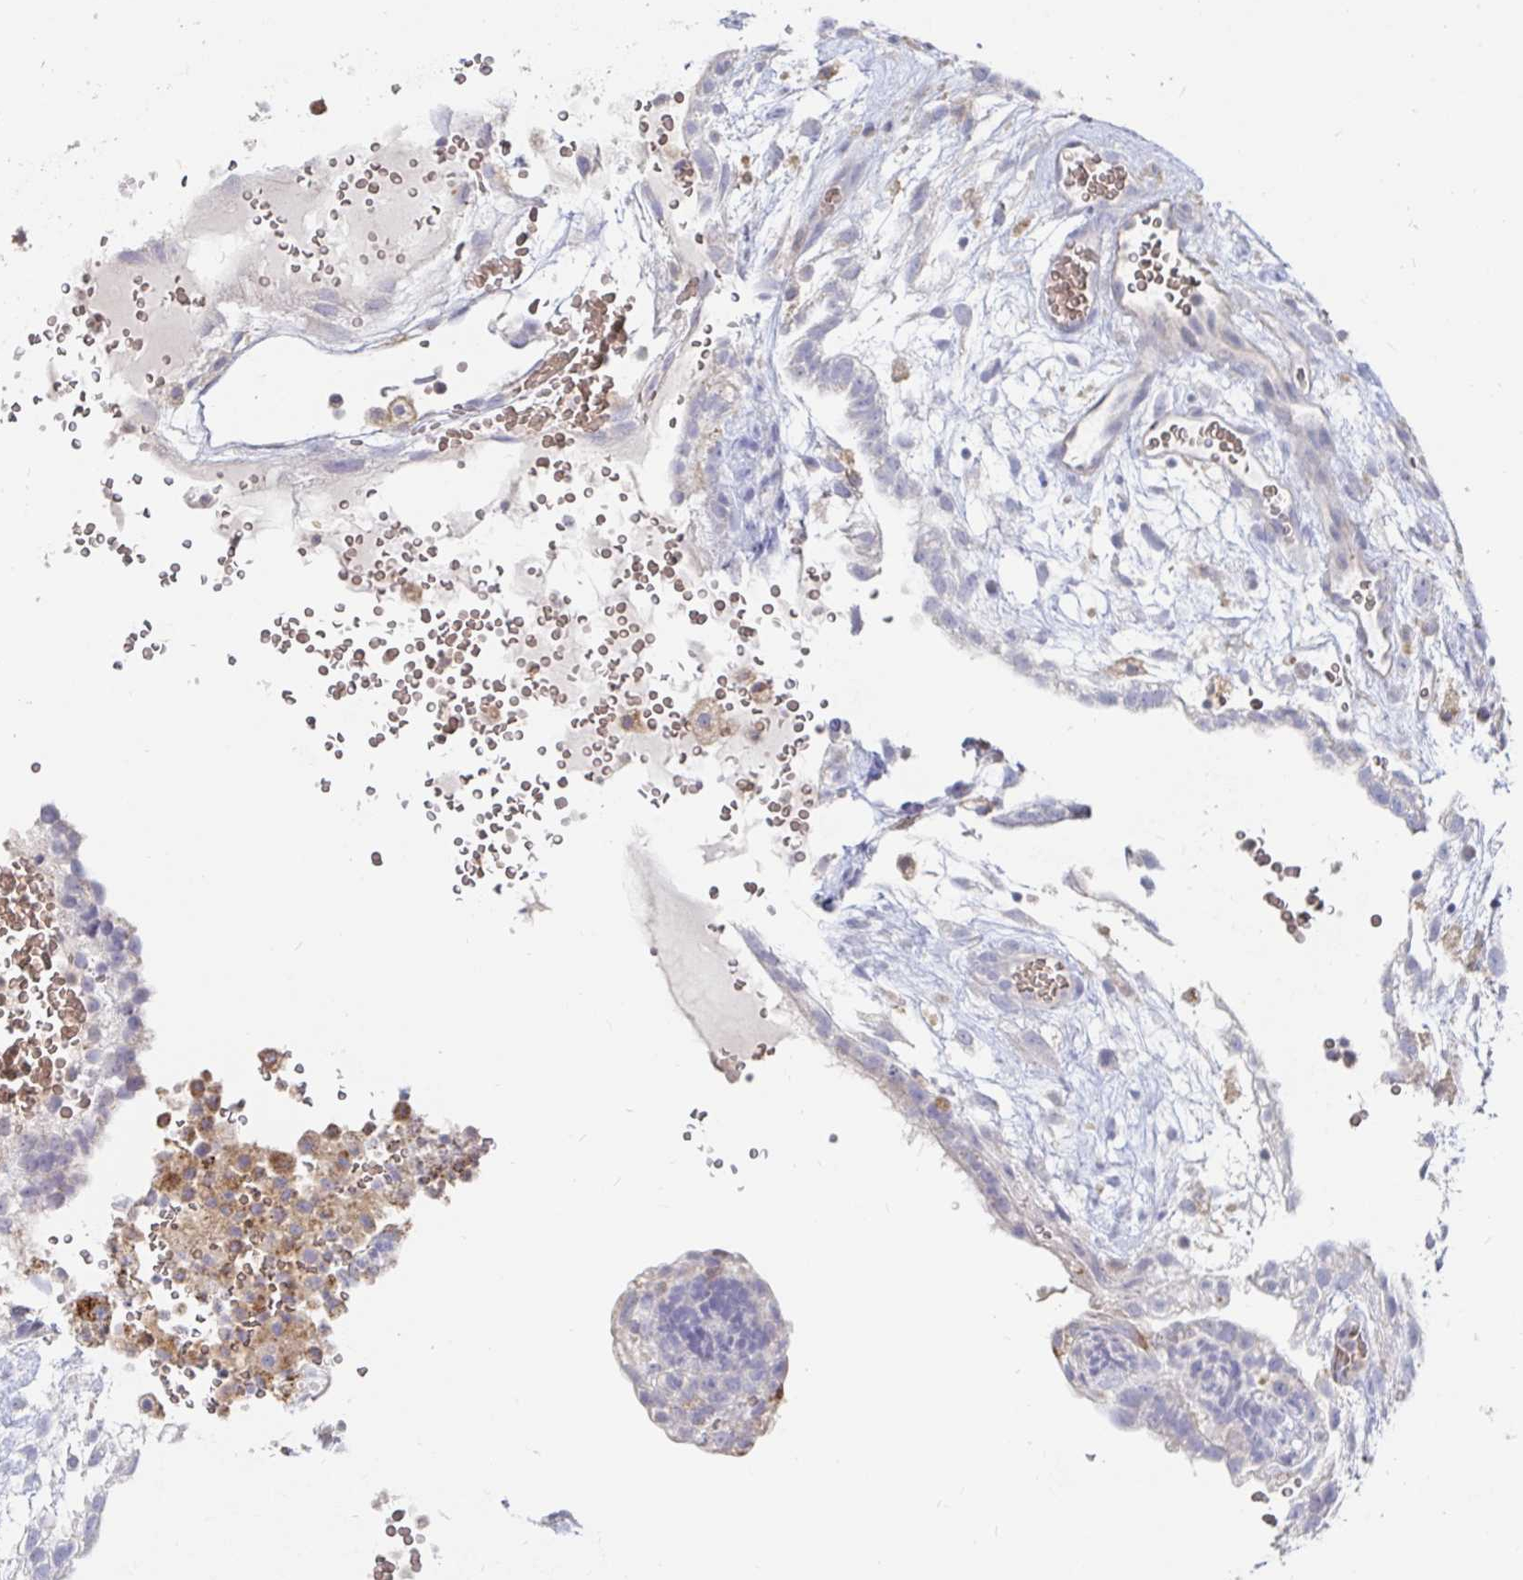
{"staining": {"intensity": "negative", "quantity": "none", "location": "none"}, "tissue": "testis cancer", "cell_type": "Tumor cells", "image_type": "cancer", "snomed": [{"axis": "morphology", "description": "Normal tissue, NOS"}, {"axis": "morphology", "description": "Carcinoma, Embryonal, NOS"}, {"axis": "topography", "description": "Testis"}], "caption": "Embryonal carcinoma (testis) stained for a protein using IHC reveals no positivity tumor cells.", "gene": "SPPL3", "patient": {"sex": "male", "age": 32}}